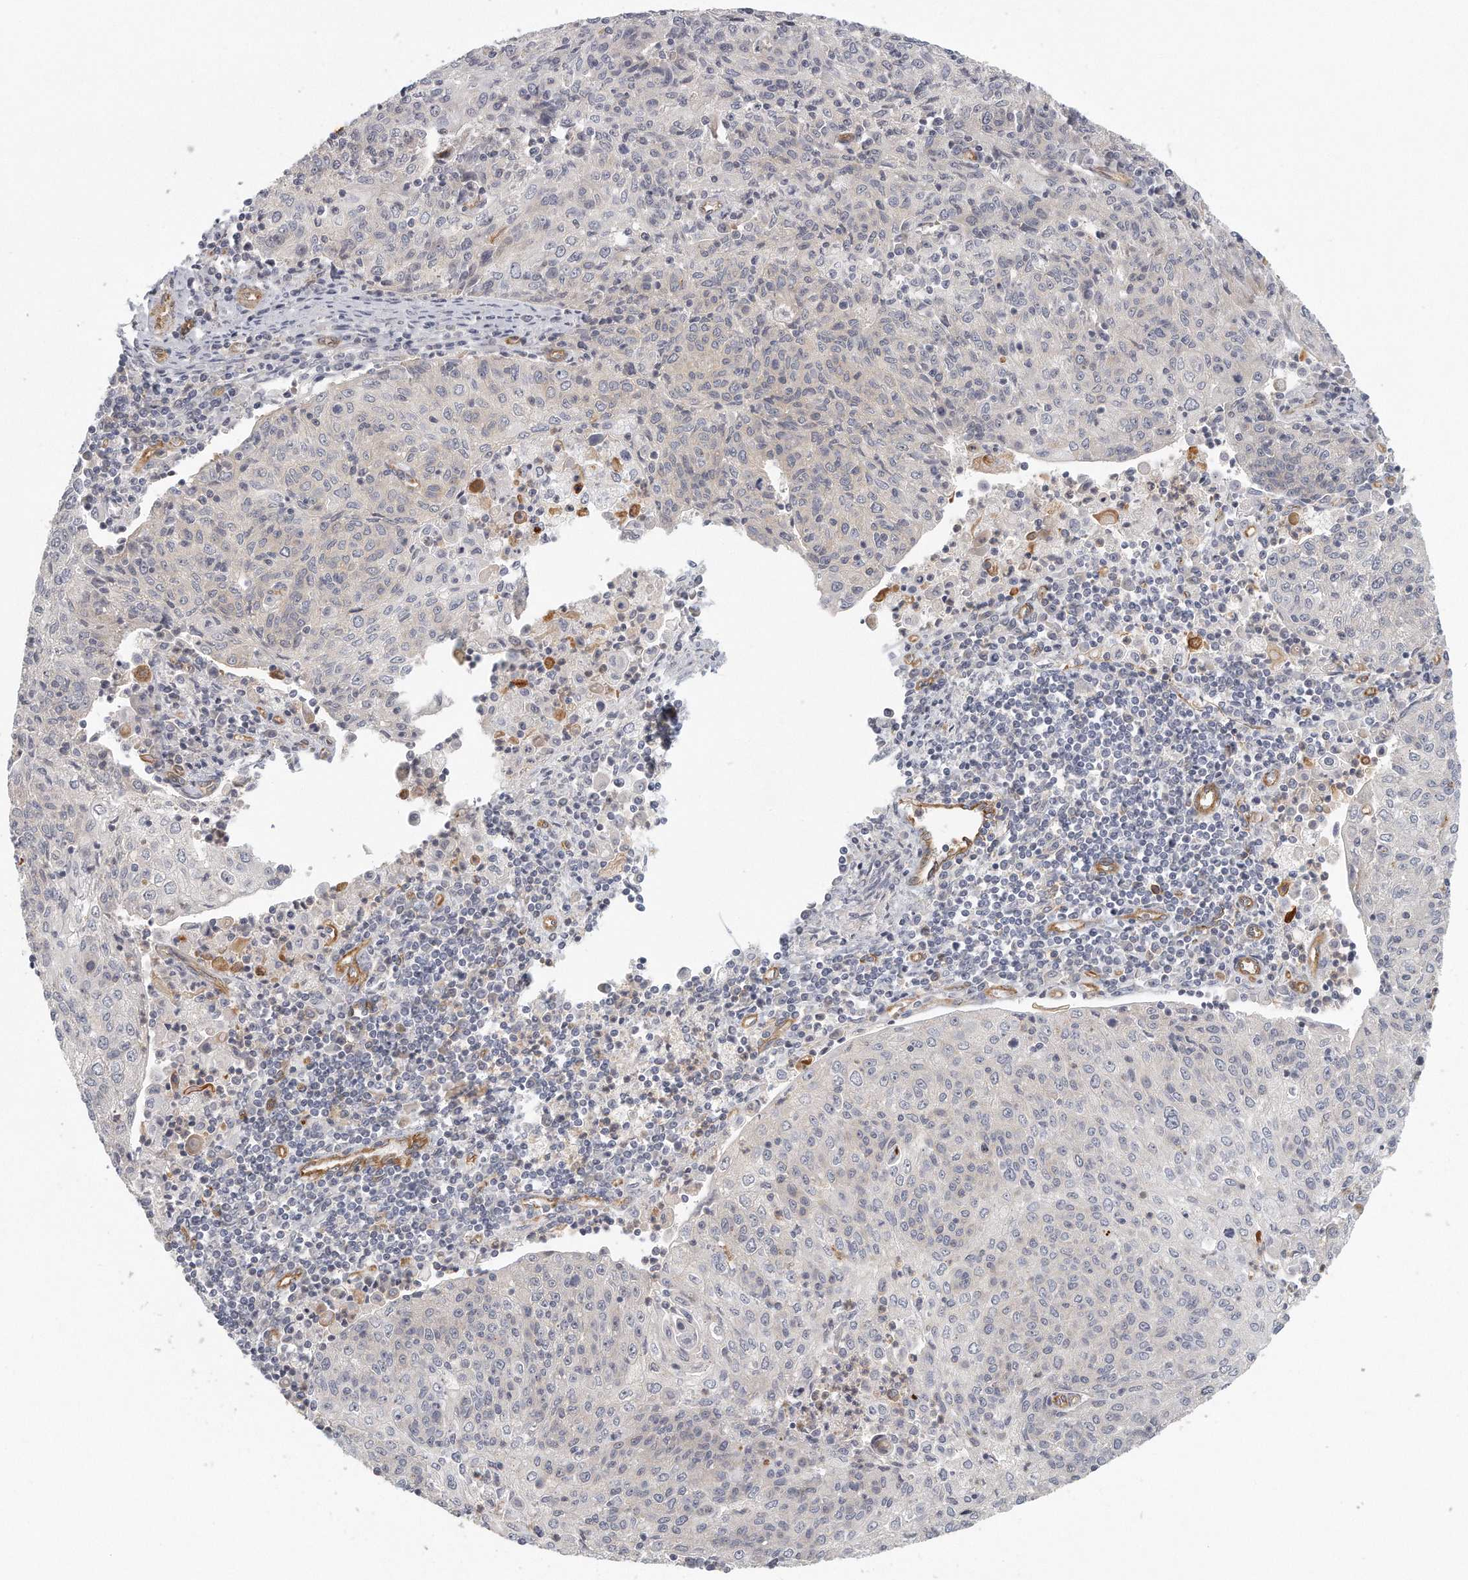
{"staining": {"intensity": "negative", "quantity": "none", "location": "none"}, "tissue": "cervical cancer", "cell_type": "Tumor cells", "image_type": "cancer", "snomed": [{"axis": "morphology", "description": "Squamous cell carcinoma, NOS"}, {"axis": "topography", "description": "Cervix"}], "caption": "Cervical cancer stained for a protein using immunohistochemistry demonstrates no staining tumor cells.", "gene": "MTERF4", "patient": {"sex": "female", "age": 48}}